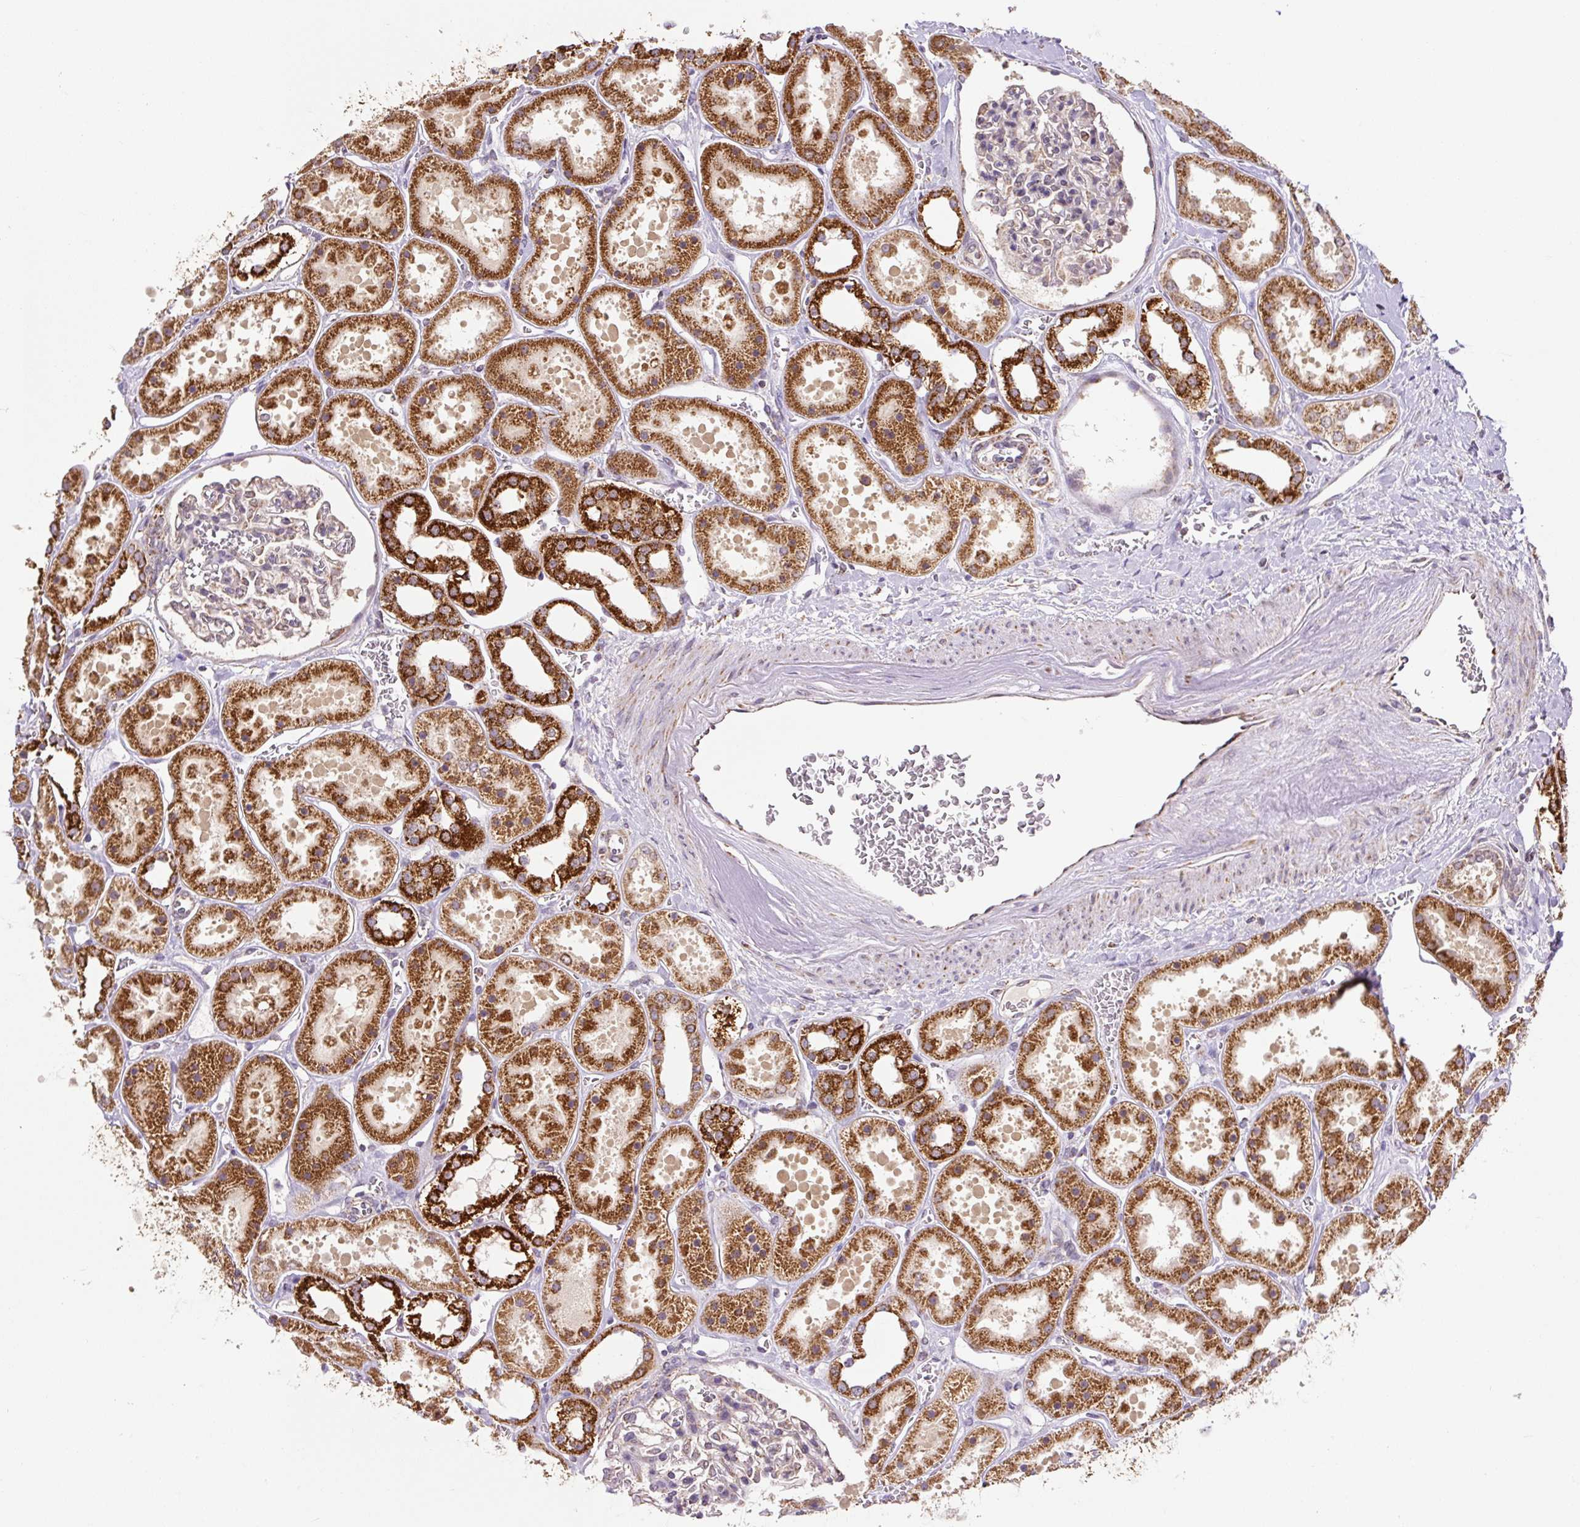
{"staining": {"intensity": "moderate", "quantity": "<25%", "location": "cytoplasmic/membranous"}, "tissue": "kidney", "cell_type": "Cells in glomeruli", "image_type": "normal", "snomed": [{"axis": "morphology", "description": "Normal tissue, NOS"}, {"axis": "topography", "description": "Kidney"}], "caption": "DAB immunohistochemical staining of benign human kidney exhibits moderate cytoplasmic/membranous protein expression in approximately <25% of cells in glomeruli. The protein is stained brown, and the nuclei are stained in blue (DAB IHC with brightfield microscopy, high magnification).", "gene": "MFSD9", "patient": {"sex": "female", "age": 41}}